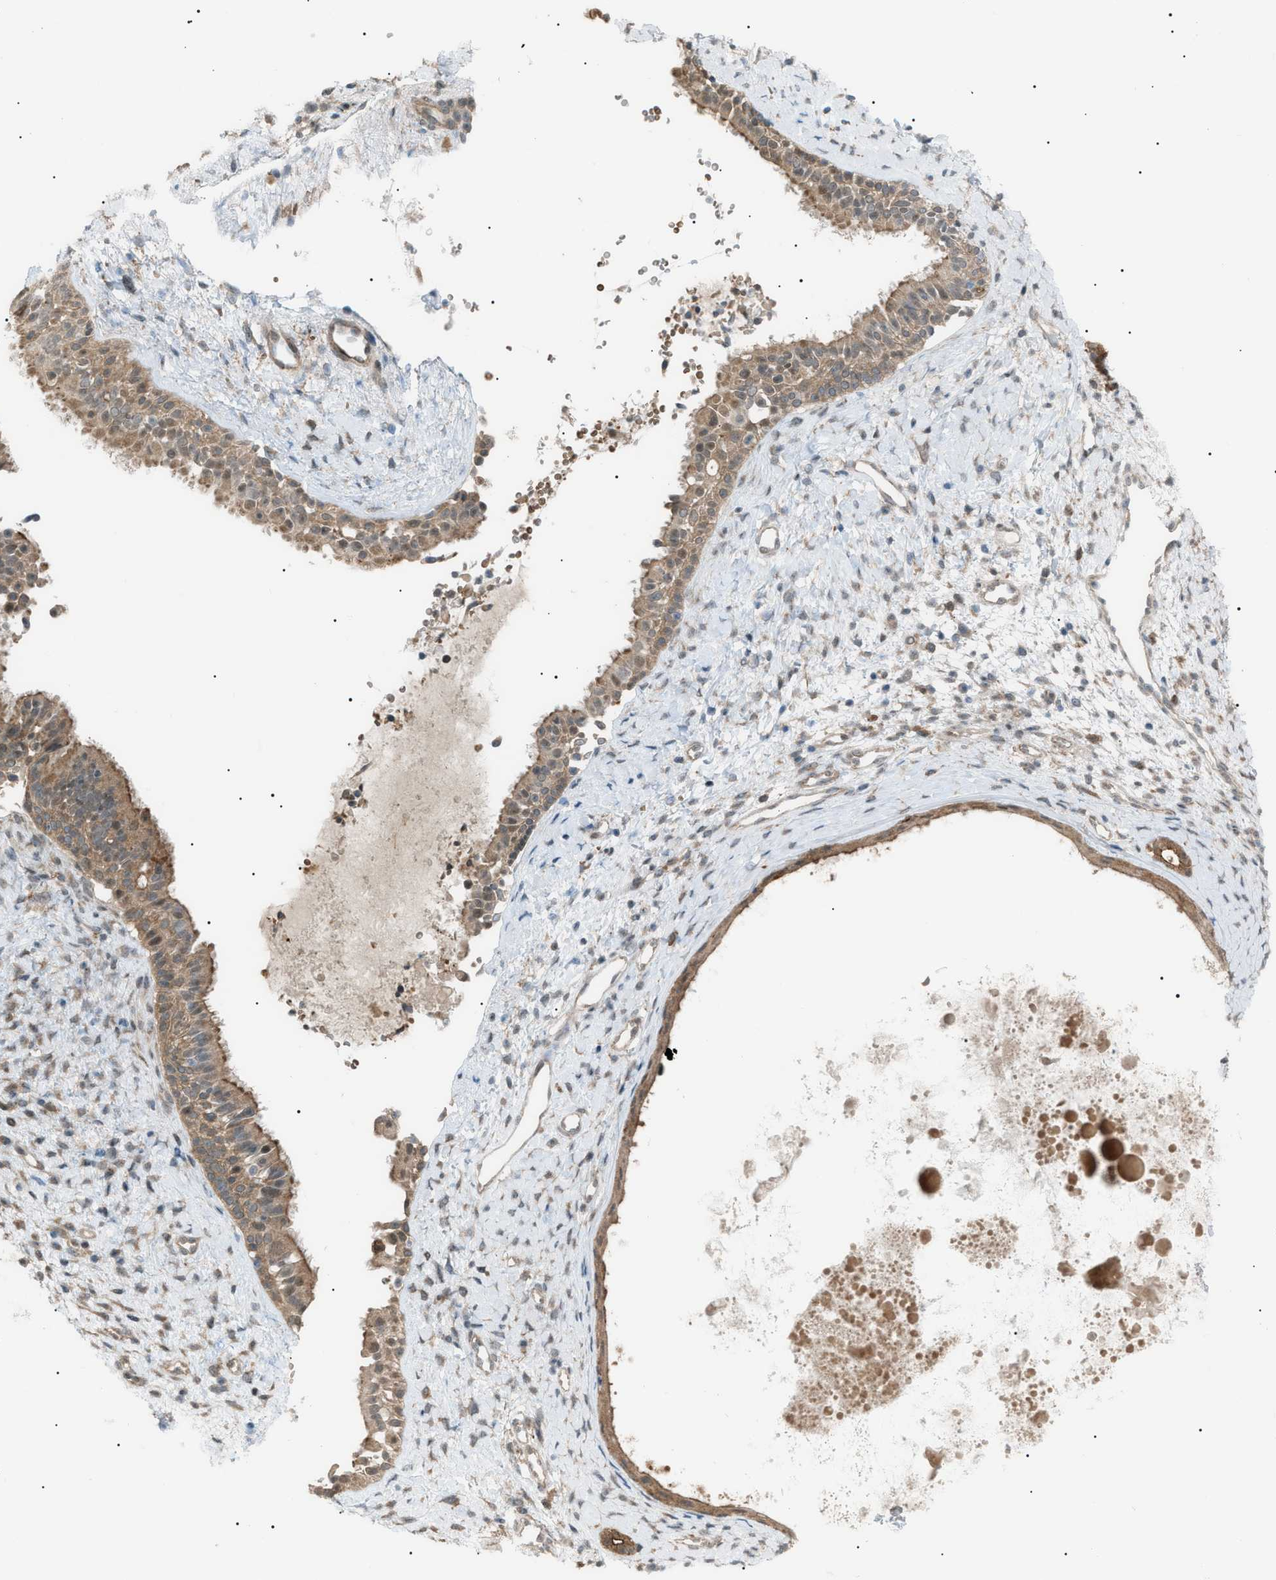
{"staining": {"intensity": "moderate", "quantity": ">75%", "location": "cytoplasmic/membranous"}, "tissue": "nasopharynx", "cell_type": "Respiratory epithelial cells", "image_type": "normal", "snomed": [{"axis": "morphology", "description": "Normal tissue, NOS"}, {"axis": "topography", "description": "Nasopharynx"}], "caption": "Nasopharynx stained with immunohistochemistry demonstrates moderate cytoplasmic/membranous positivity in about >75% of respiratory epithelial cells.", "gene": "LPIN2", "patient": {"sex": "male", "age": 22}}